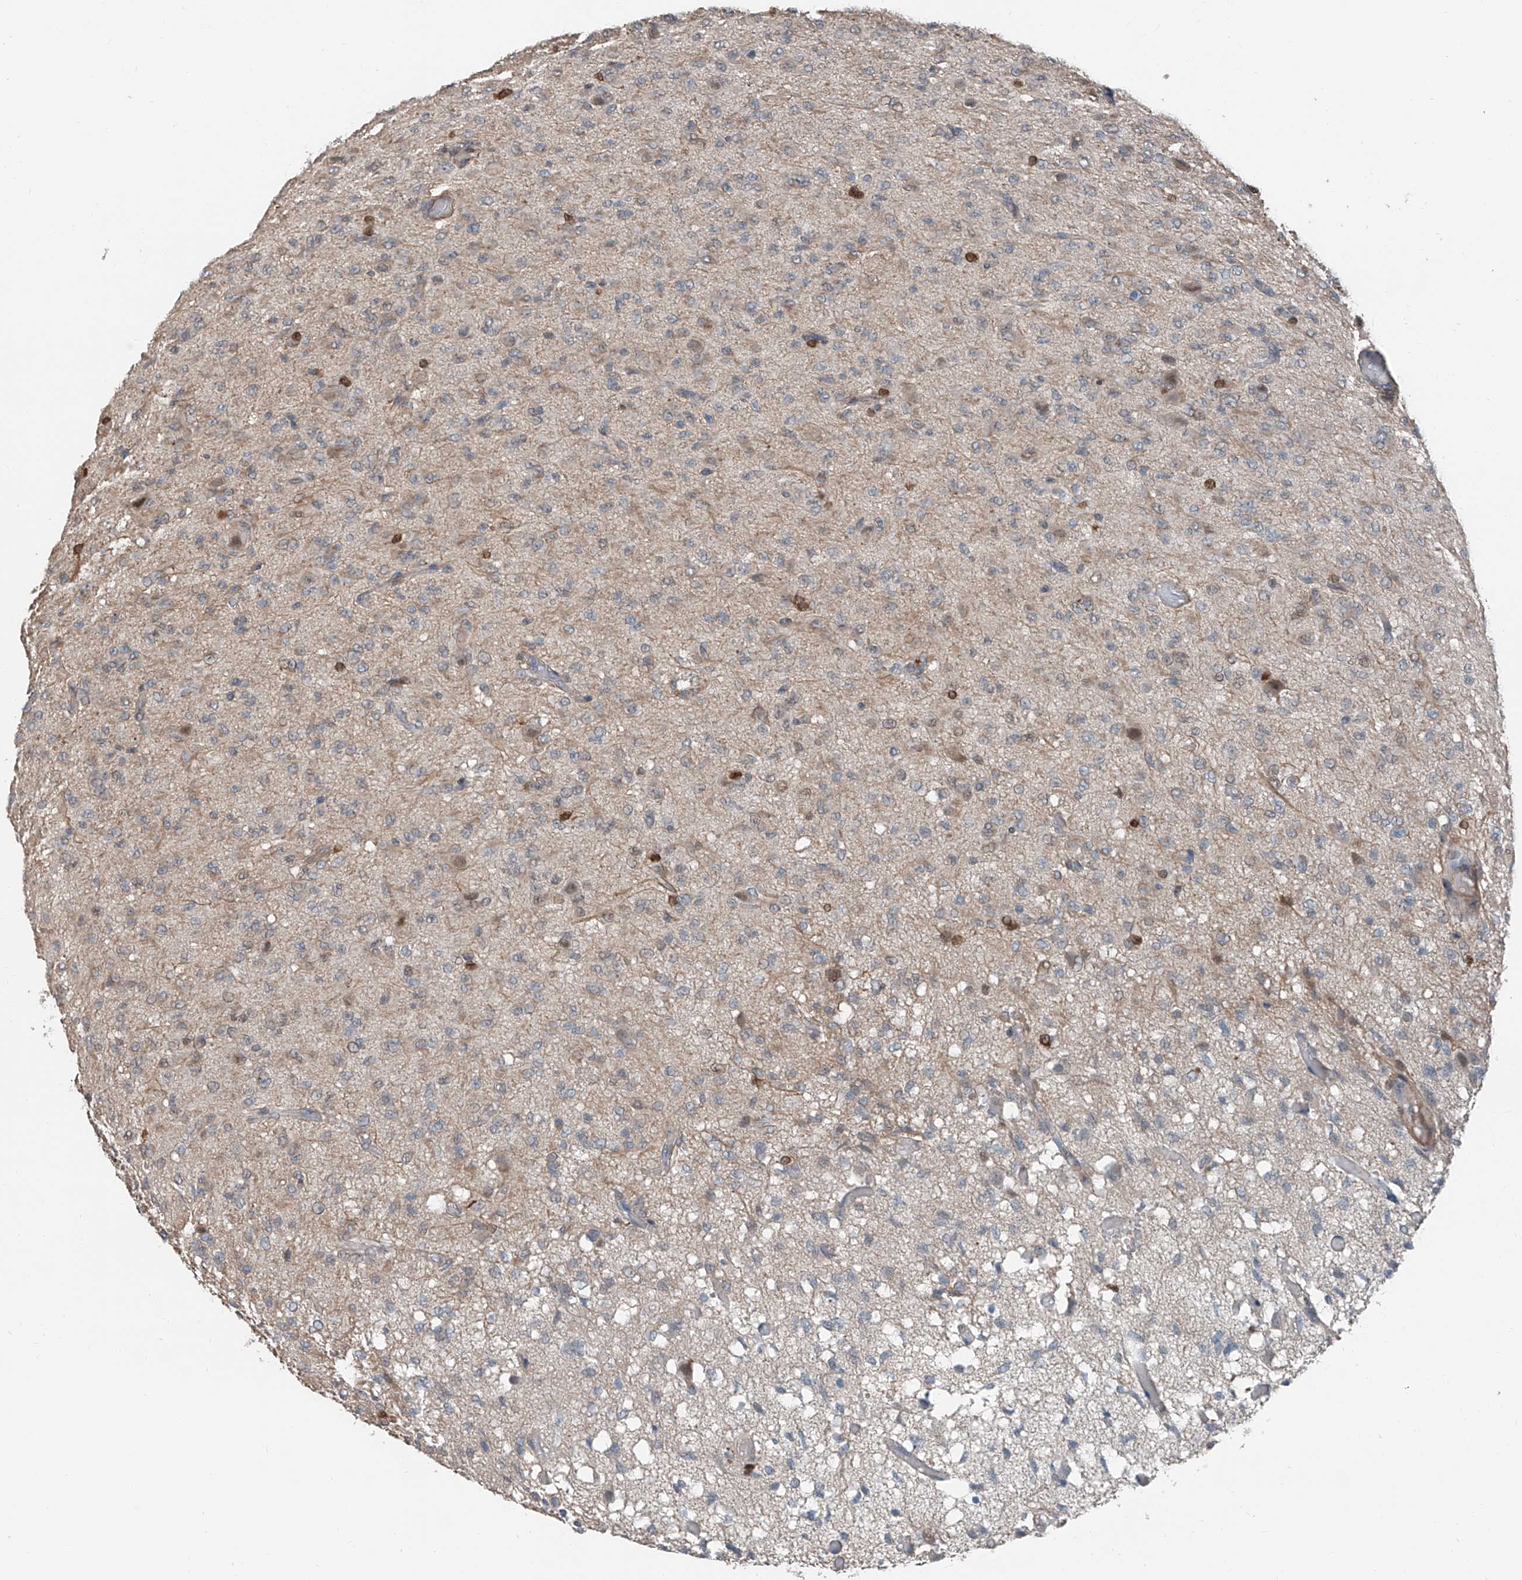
{"staining": {"intensity": "negative", "quantity": "none", "location": "none"}, "tissue": "glioma", "cell_type": "Tumor cells", "image_type": "cancer", "snomed": [{"axis": "morphology", "description": "Glioma, malignant, High grade"}, {"axis": "topography", "description": "Brain"}], "caption": "Immunohistochemistry micrograph of neoplastic tissue: high-grade glioma (malignant) stained with DAB (3,3'-diaminobenzidine) demonstrates no significant protein positivity in tumor cells.", "gene": "HSPA6", "patient": {"sex": "female", "age": 59}}